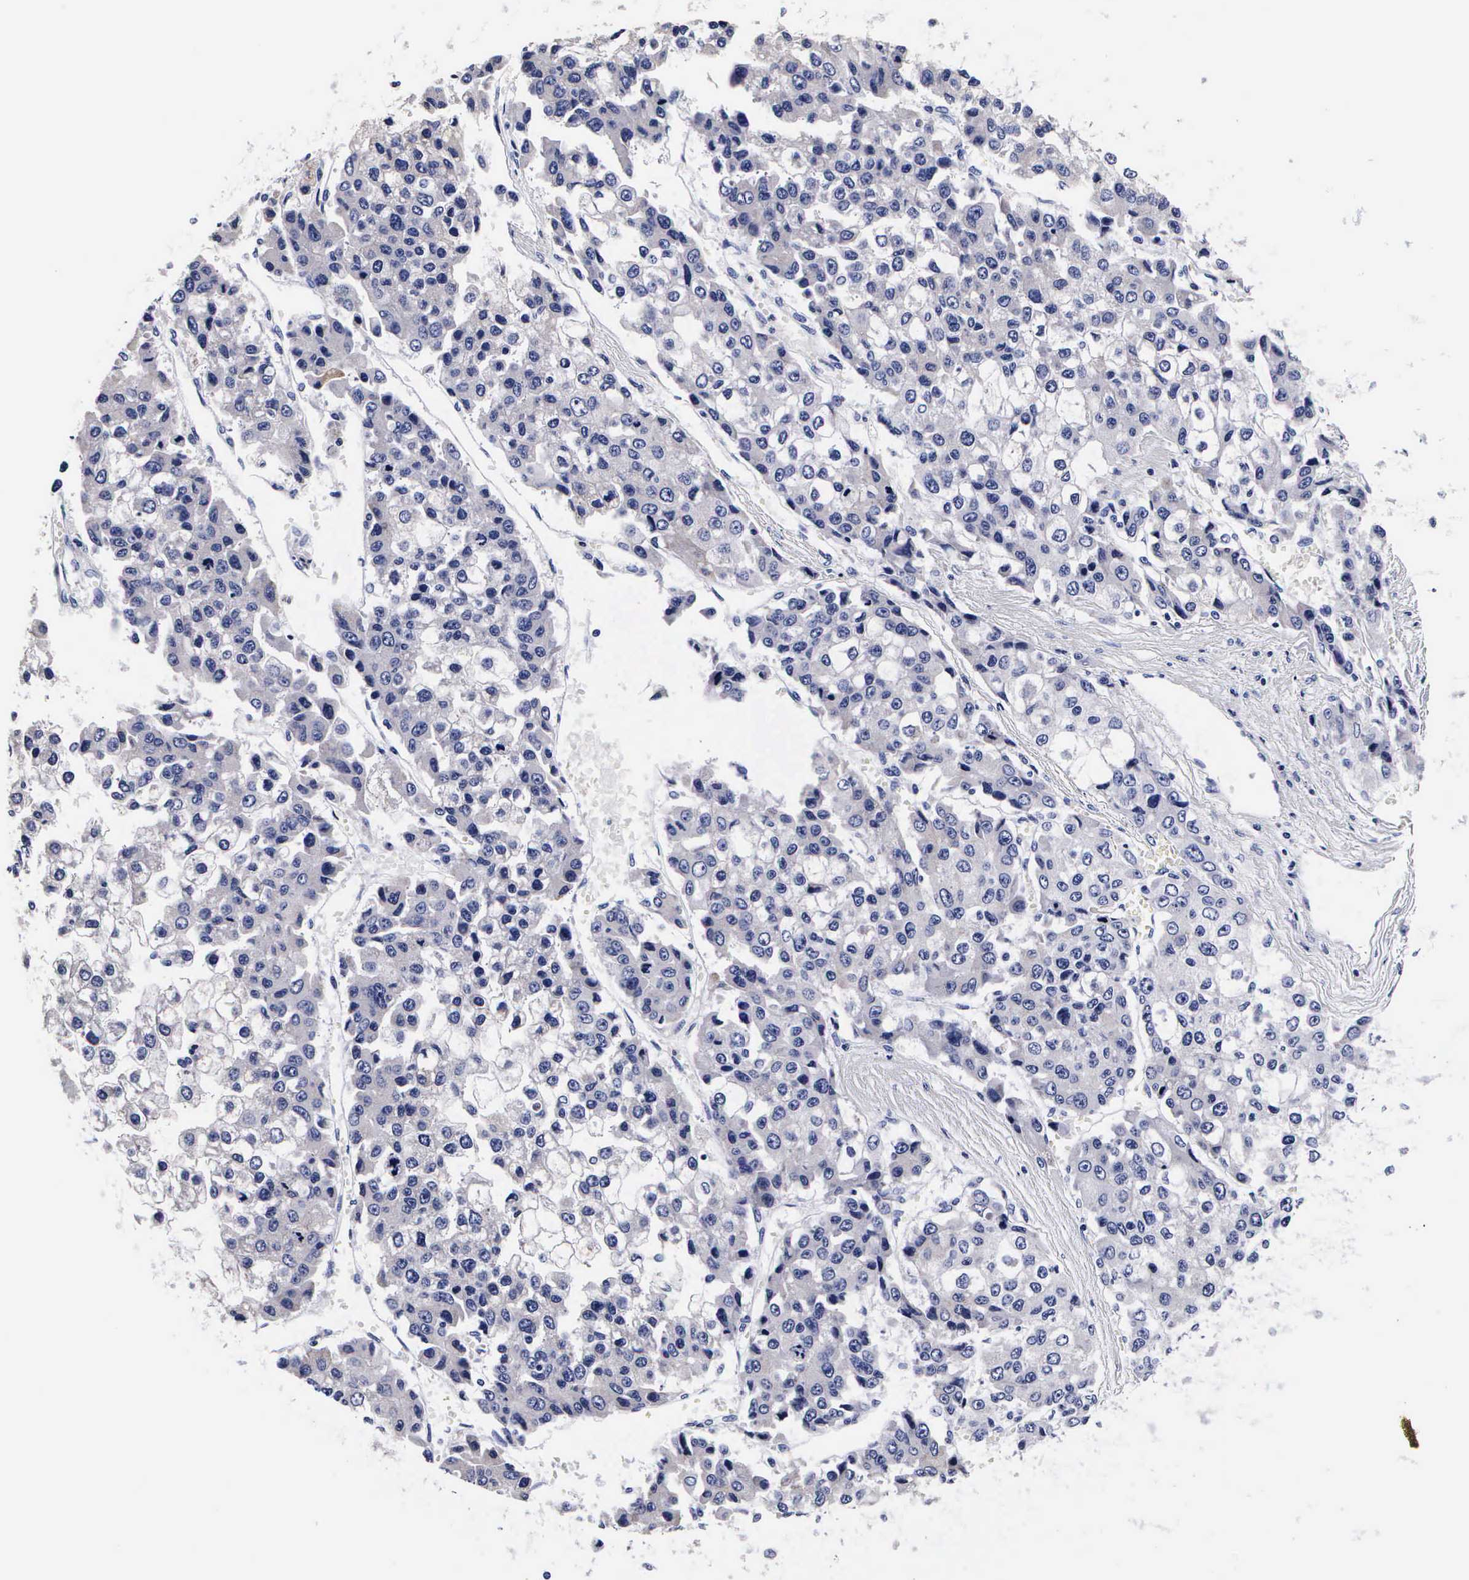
{"staining": {"intensity": "negative", "quantity": "none", "location": "none"}, "tissue": "liver cancer", "cell_type": "Tumor cells", "image_type": "cancer", "snomed": [{"axis": "morphology", "description": "Carcinoma, Hepatocellular, NOS"}, {"axis": "topography", "description": "Liver"}], "caption": "Immunohistochemistry of liver cancer reveals no expression in tumor cells.", "gene": "RNASE6", "patient": {"sex": "female", "age": 66}}